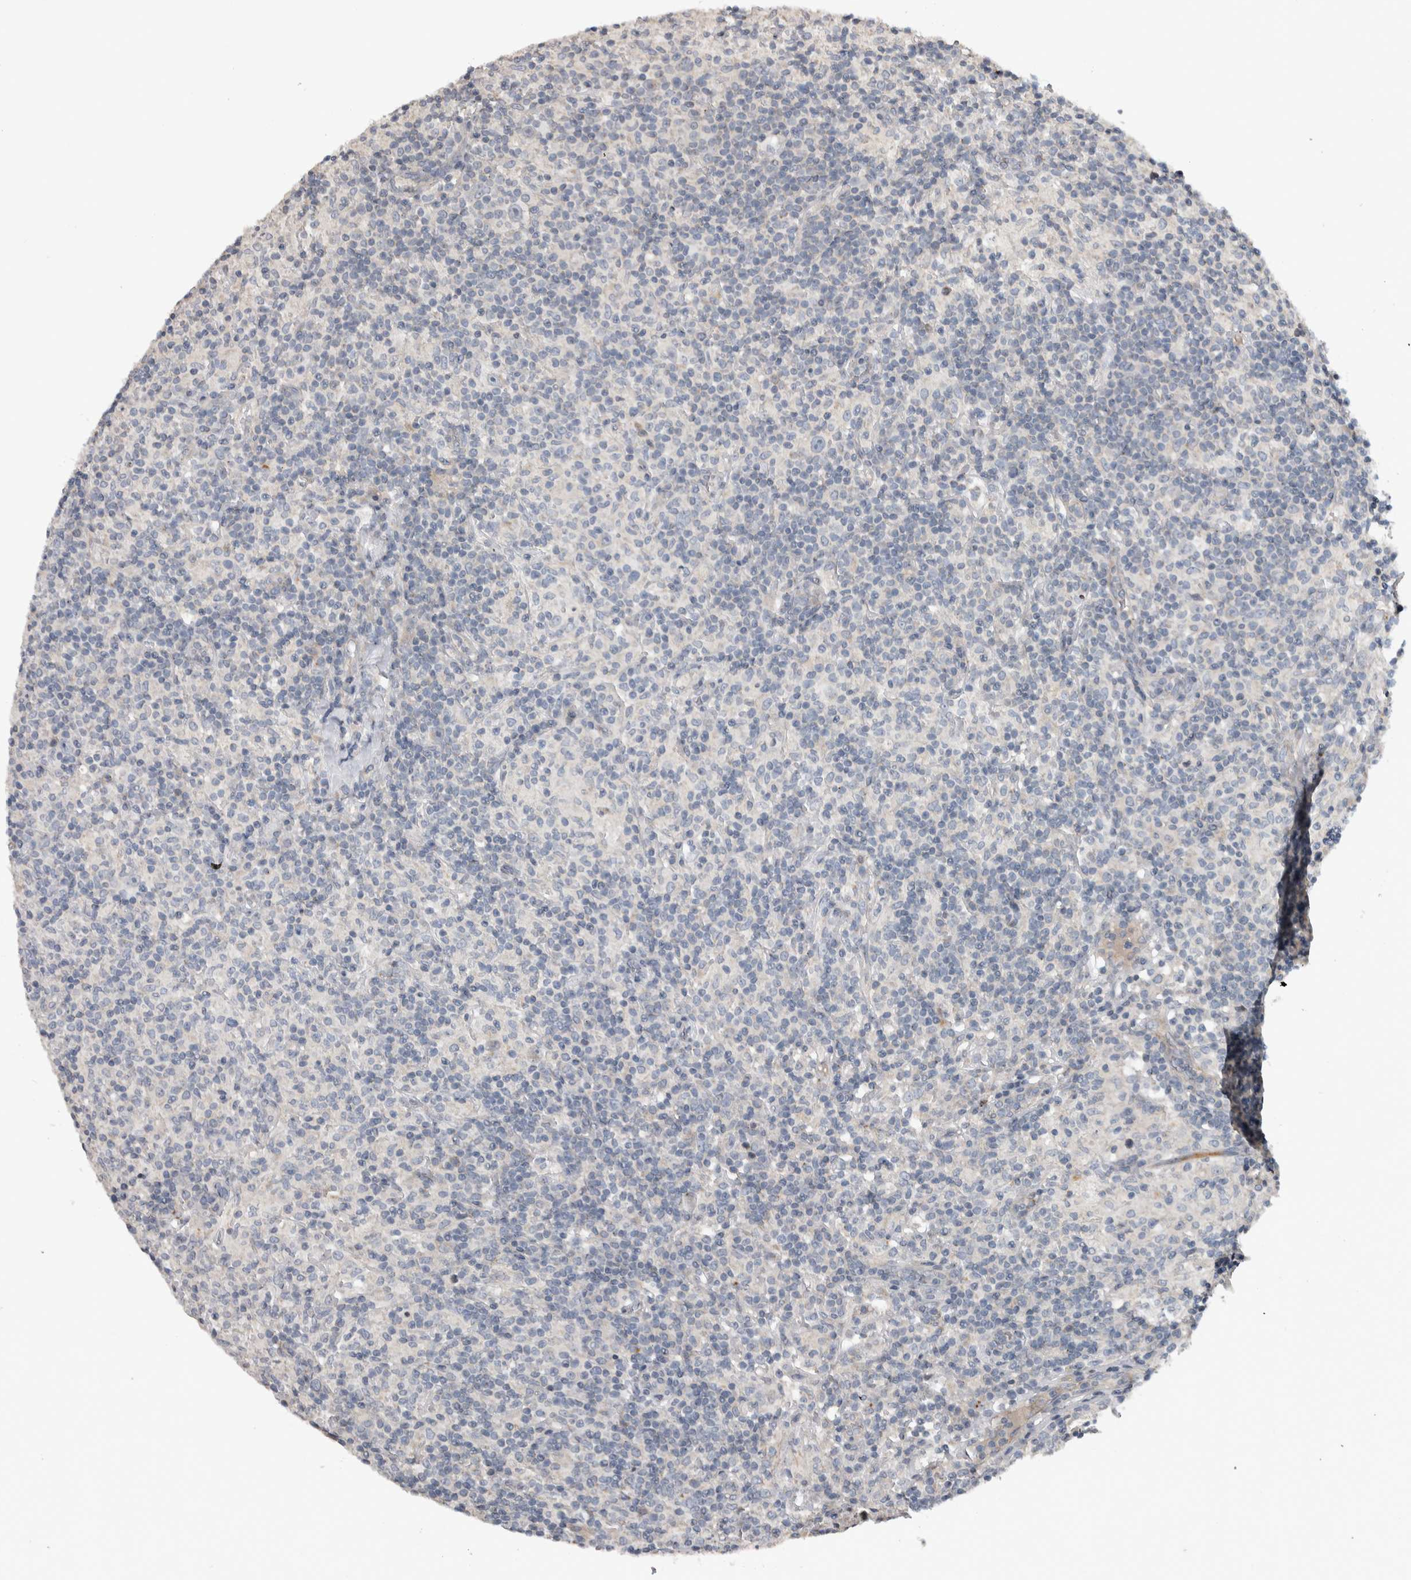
{"staining": {"intensity": "negative", "quantity": "none", "location": "none"}, "tissue": "lymphoma", "cell_type": "Tumor cells", "image_type": "cancer", "snomed": [{"axis": "morphology", "description": "Hodgkin's disease, NOS"}, {"axis": "topography", "description": "Lymph node"}], "caption": "Immunohistochemistry (IHC) histopathology image of neoplastic tissue: human lymphoma stained with DAB shows no significant protein expression in tumor cells.", "gene": "FAM83G", "patient": {"sex": "male", "age": 70}}